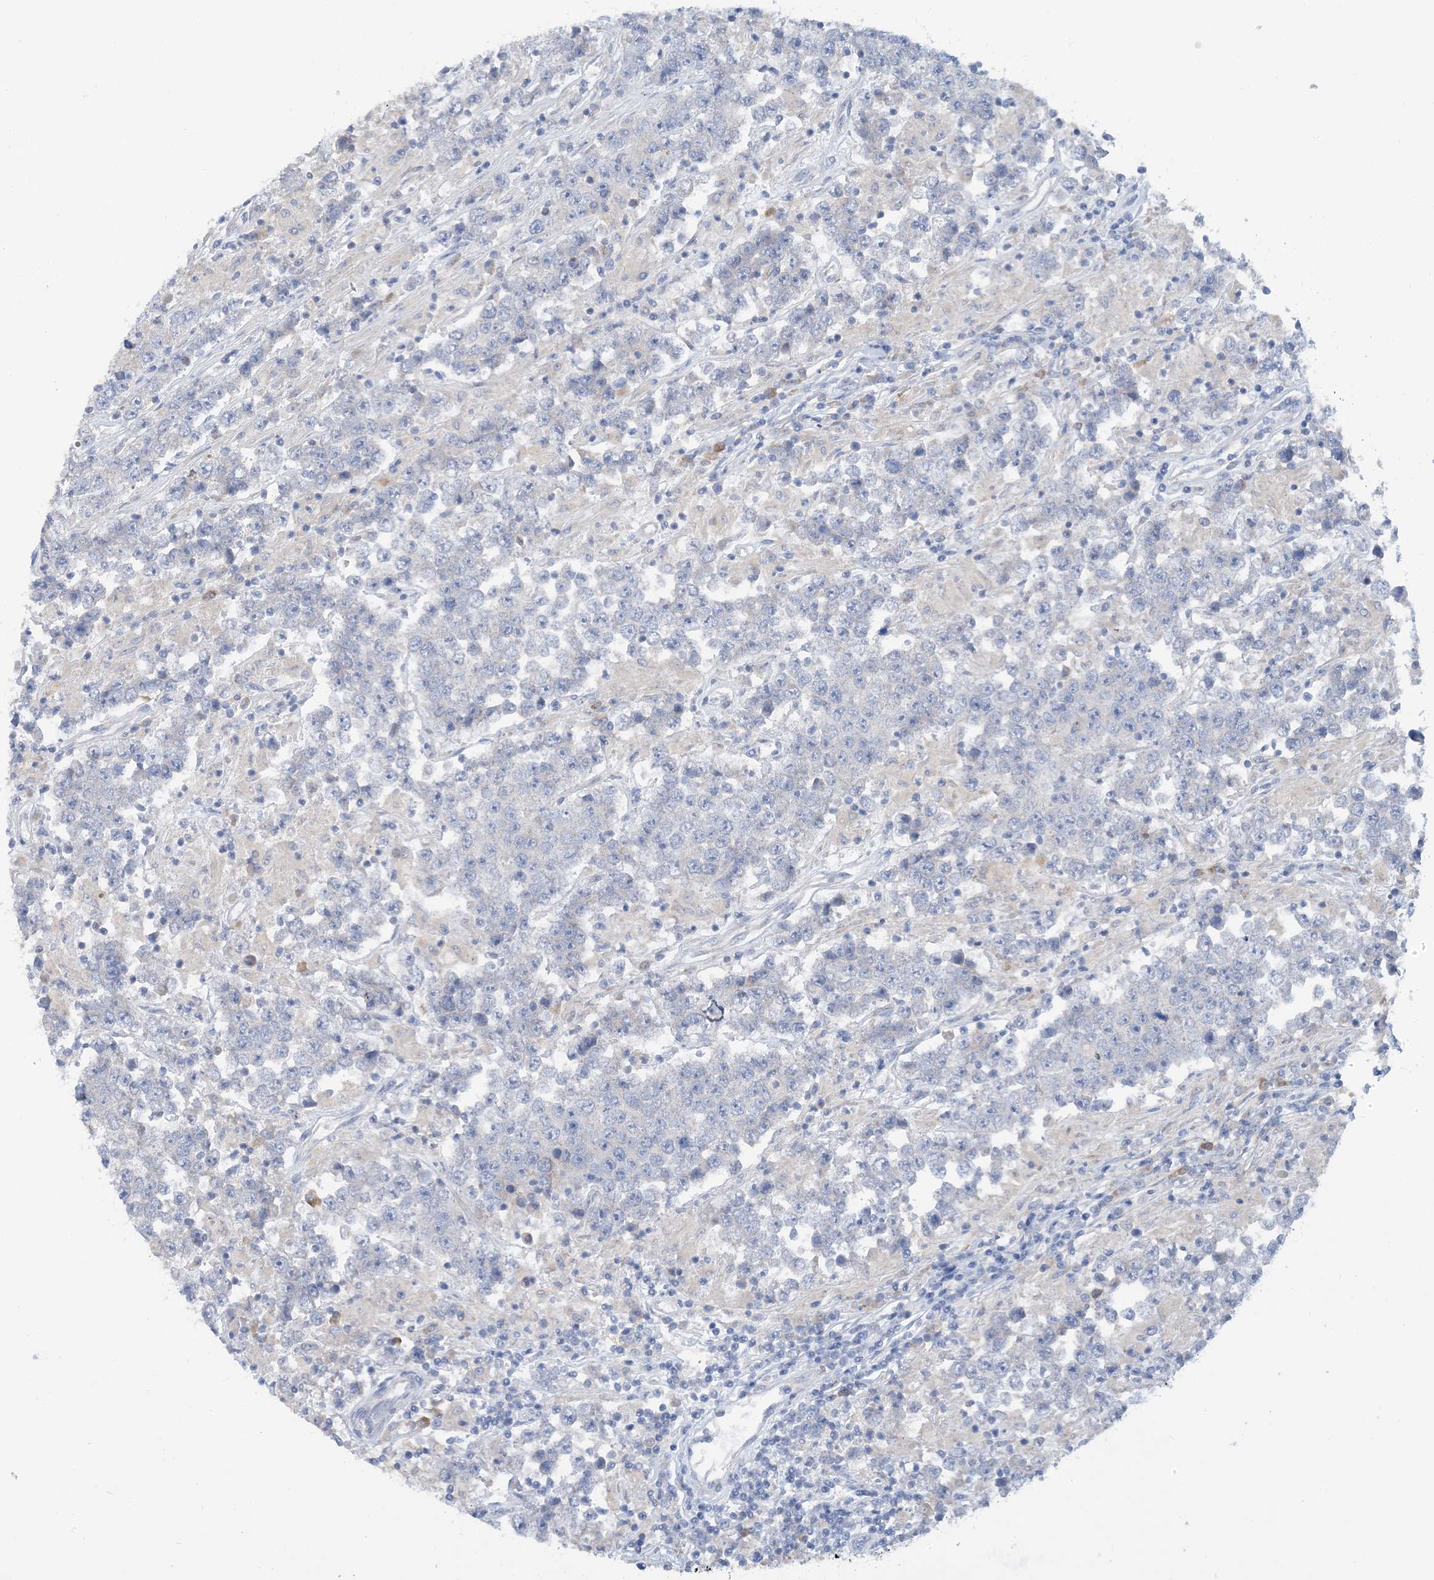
{"staining": {"intensity": "negative", "quantity": "none", "location": "none"}, "tissue": "testis cancer", "cell_type": "Tumor cells", "image_type": "cancer", "snomed": [{"axis": "morphology", "description": "Normal tissue, NOS"}, {"axis": "morphology", "description": "Urothelial carcinoma, High grade"}, {"axis": "morphology", "description": "Seminoma, NOS"}, {"axis": "morphology", "description": "Carcinoma, Embryonal, NOS"}, {"axis": "topography", "description": "Urinary bladder"}, {"axis": "topography", "description": "Testis"}], "caption": "The photomicrograph exhibits no staining of tumor cells in testis high-grade urothelial carcinoma.", "gene": "ZCCHC18", "patient": {"sex": "male", "age": 41}}